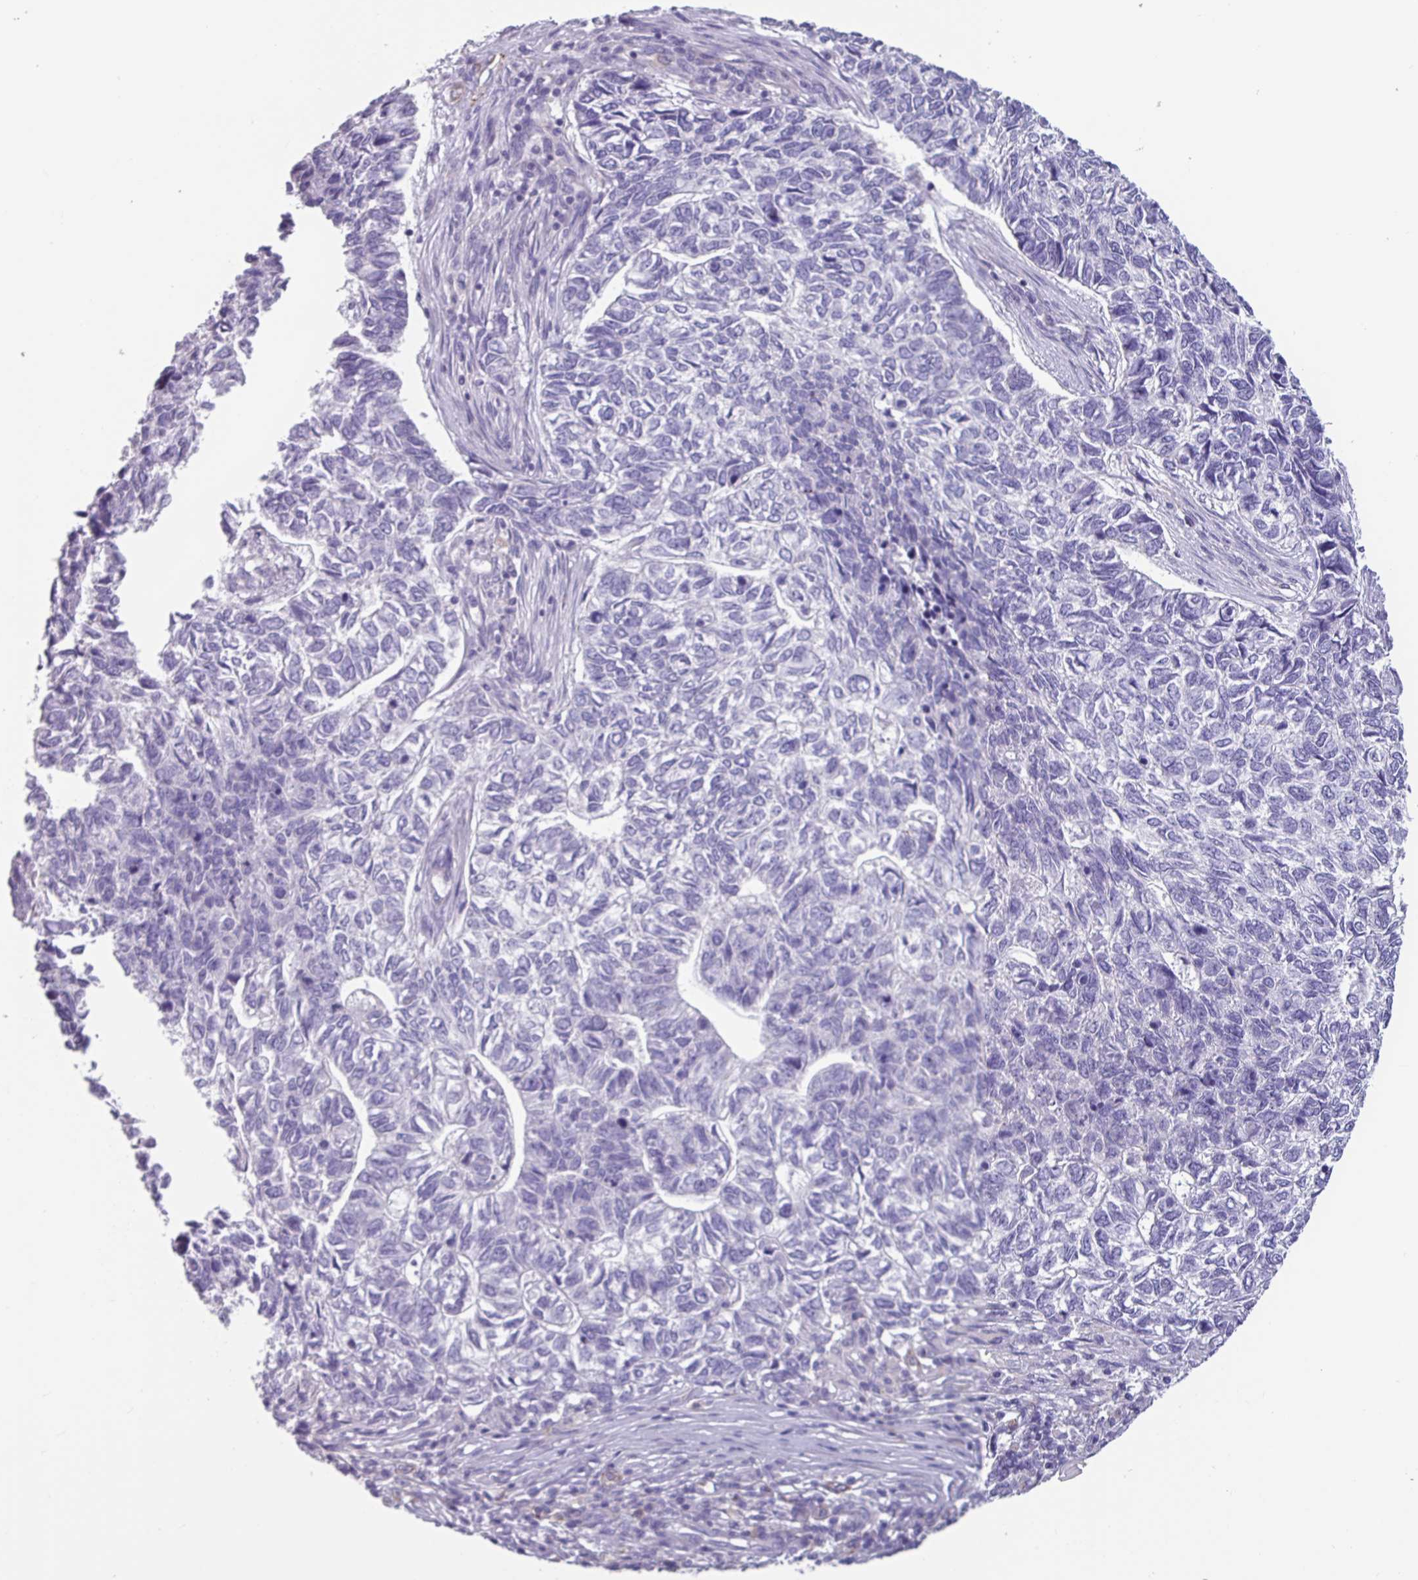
{"staining": {"intensity": "negative", "quantity": "none", "location": "none"}, "tissue": "skin cancer", "cell_type": "Tumor cells", "image_type": "cancer", "snomed": [{"axis": "morphology", "description": "Basal cell carcinoma"}, {"axis": "topography", "description": "Skin"}], "caption": "Tumor cells are negative for protein expression in human skin basal cell carcinoma.", "gene": "BTD", "patient": {"sex": "female", "age": 65}}